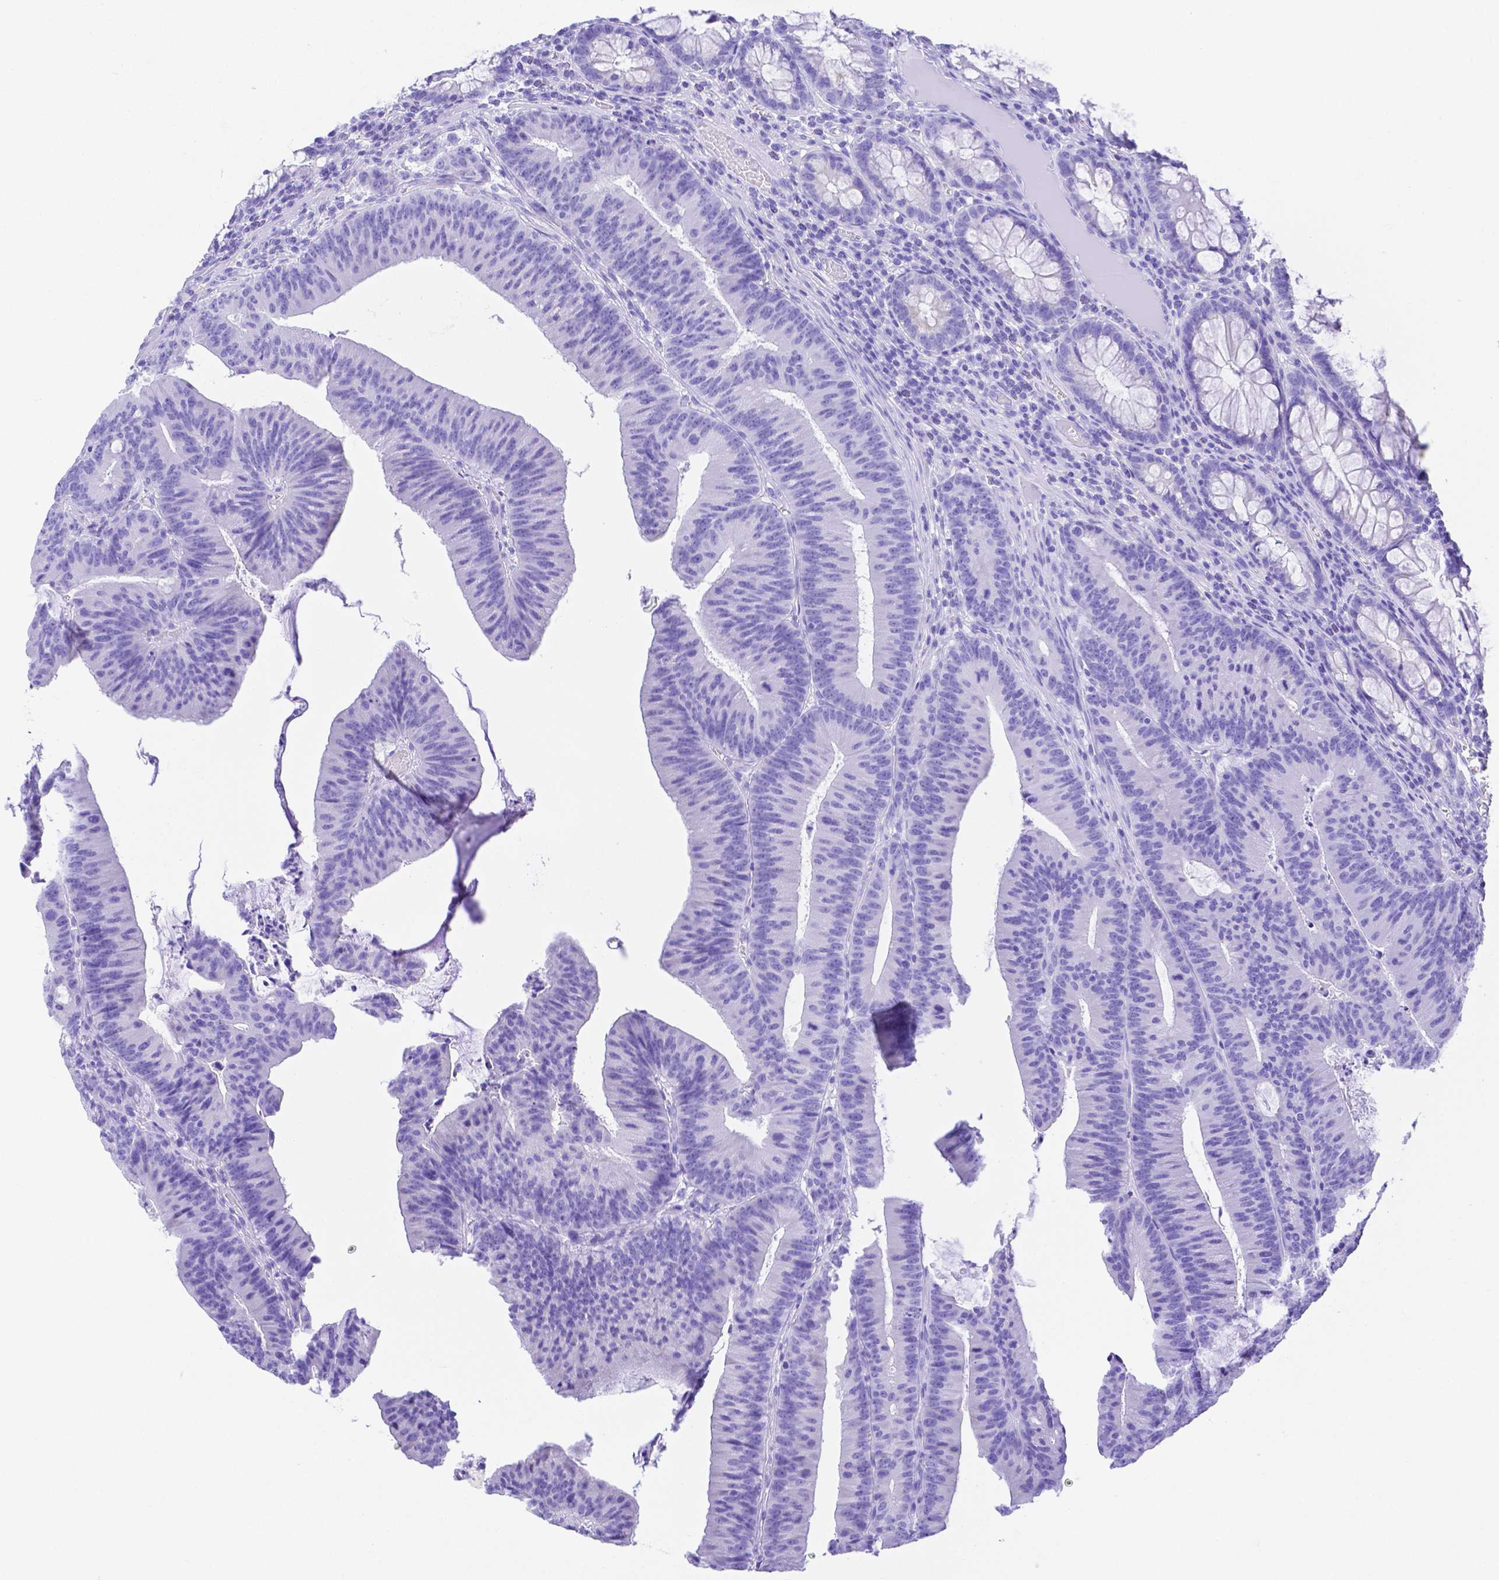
{"staining": {"intensity": "negative", "quantity": "none", "location": "none"}, "tissue": "colorectal cancer", "cell_type": "Tumor cells", "image_type": "cancer", "snomed": [{"axis": "morphology", "description": "Adenocarcinoma, NOS"}, {"axis": "topography", "description": "Colon"}], "caption": "This histopathology image is of colorectal adenocarcinoma stained with IHC to label a protein in brown with the nuclei are counter-stained blue. There is no staining in tumor cells.", "gene": "SMR3A", "patient": {"sex": "female", "age": 78}}